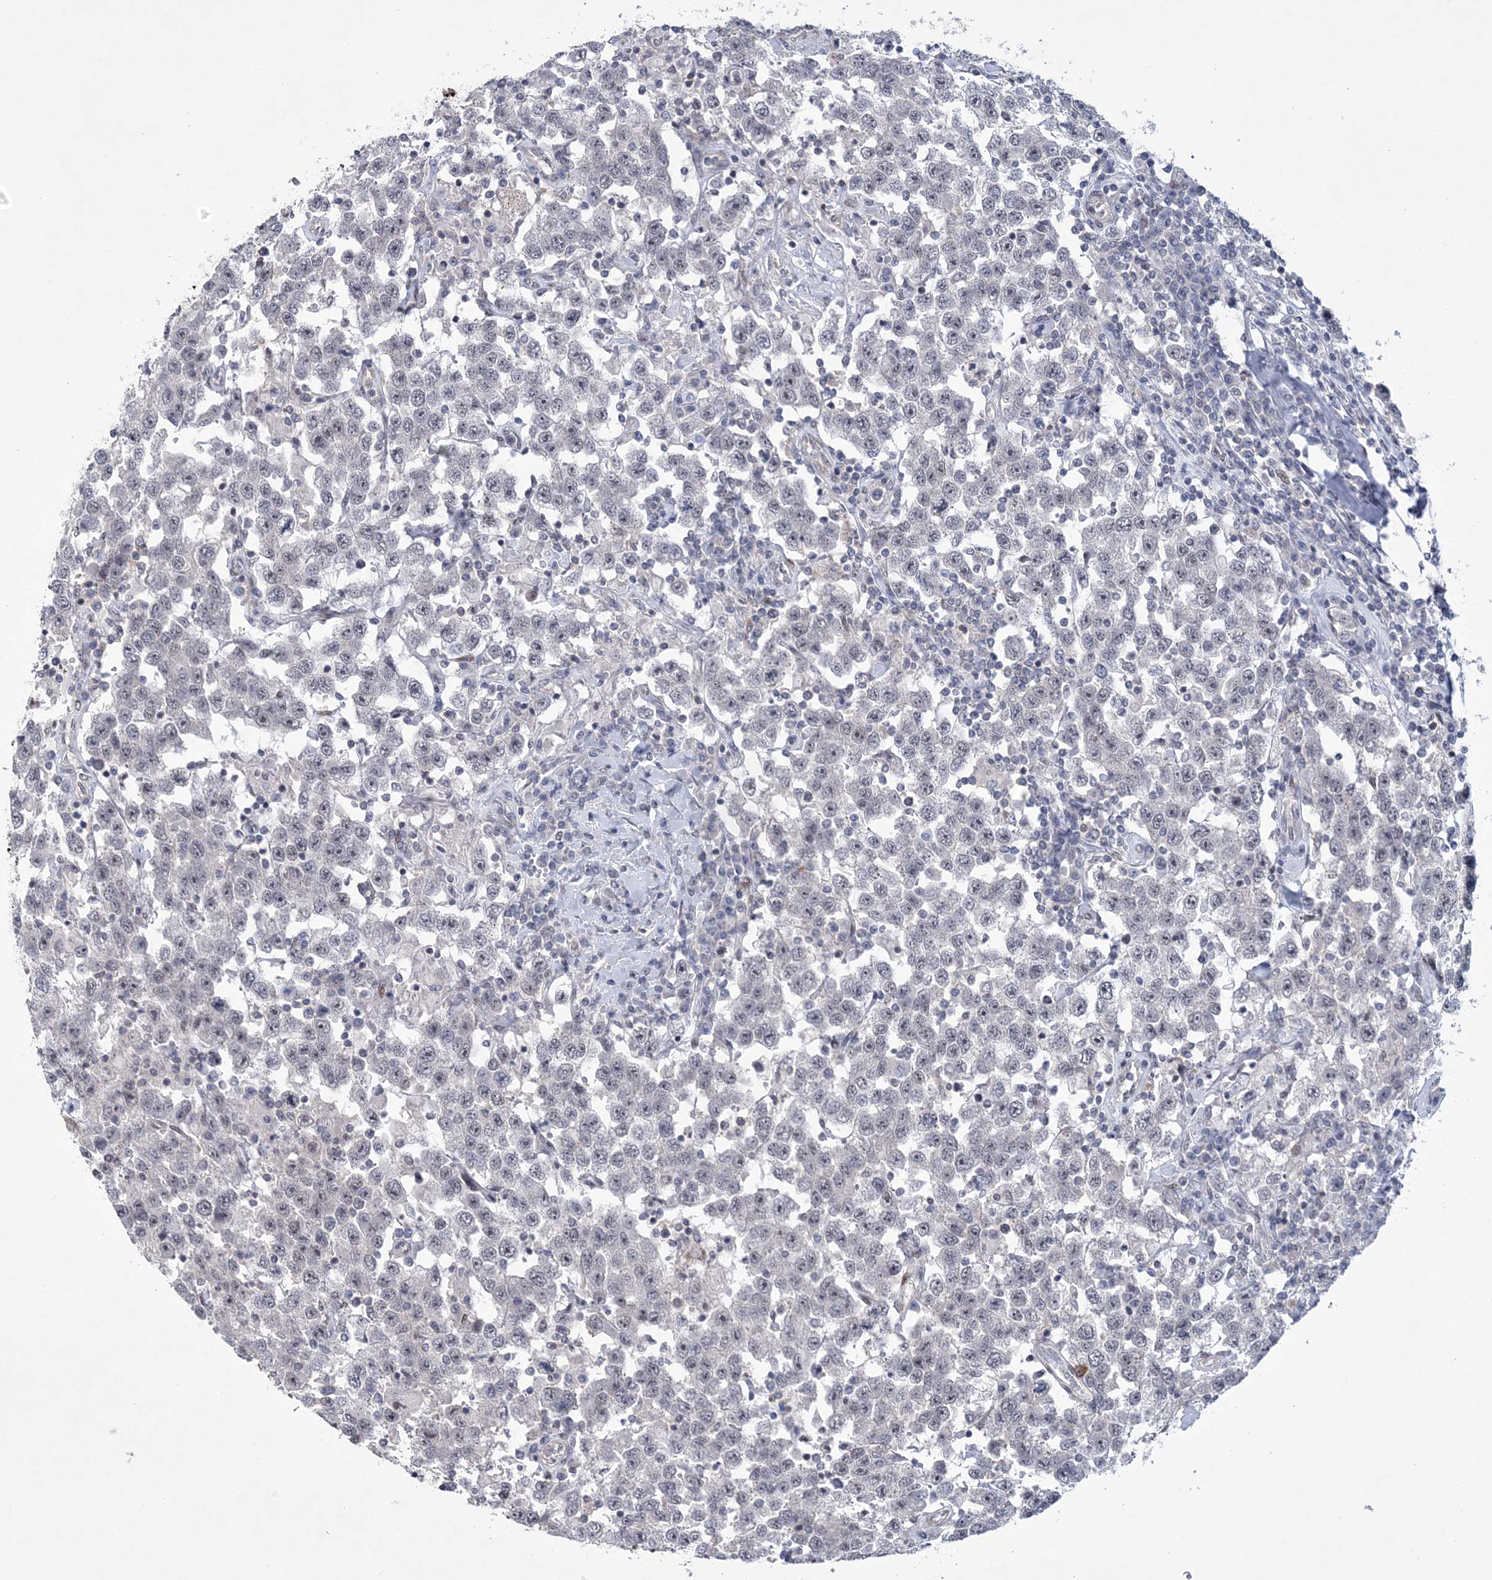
{"staining": {"intensity": "negative", "quantity": "none", "location": "none"}, "tissue": "testis cancer", "cell_type": "Tumor cells", "image_type": "cancer", "snomed": [{"axis": "morphology", "description": "Seminoma, NOS"}, {"axis": "topography", "description": "Testis"}], "caption": "The image displays no staining of tumor cells in testis cancer.", "gene": "HOMEZ", "patient": {"sex": "male", "age": 41}}